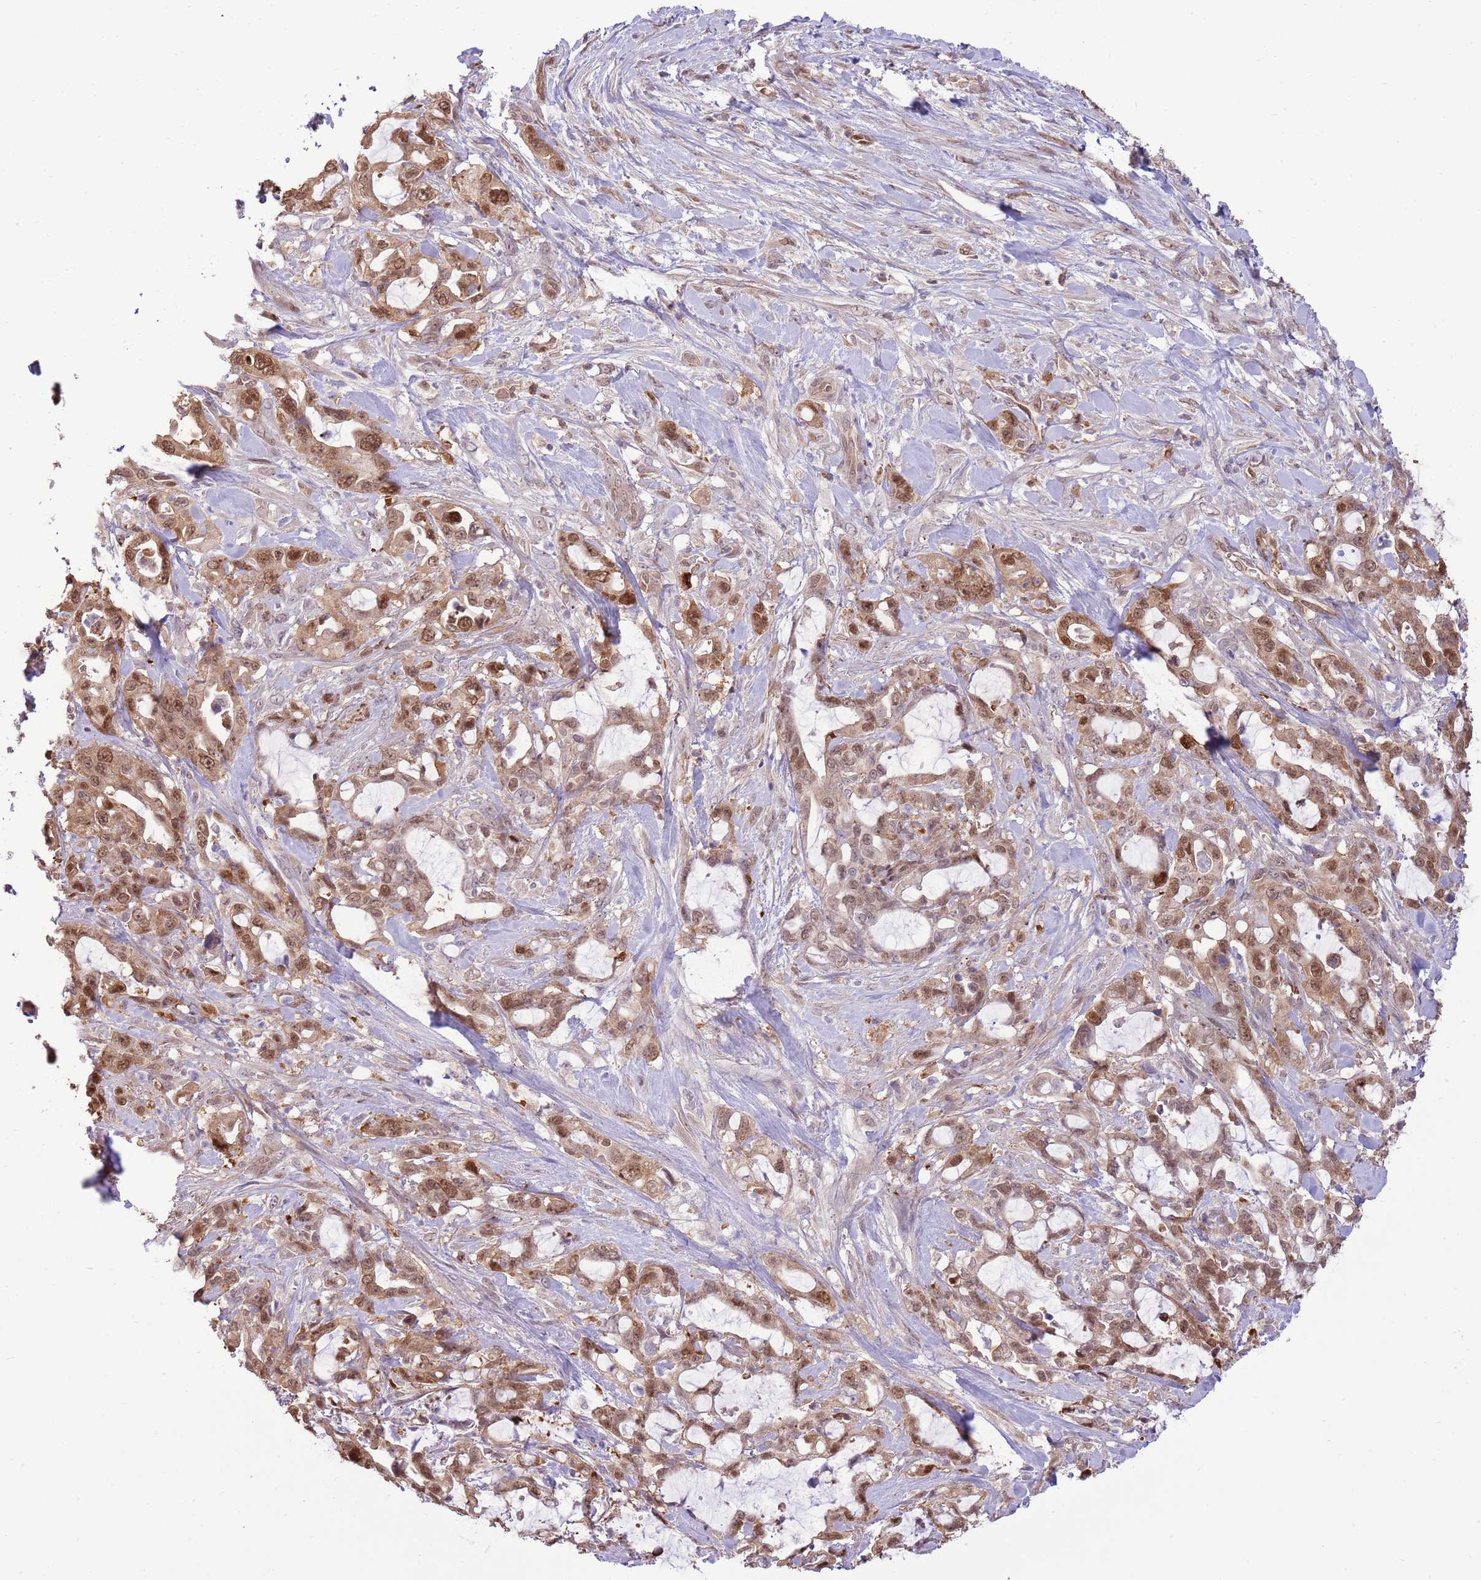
{"staining": {"intensity": "moderate", "quantity": ">75%", "location": "nuclear"}, "tissue": "pancreatic cancer", "cell_type": "Tumor cells", "image_type": "cancer", "snomed": [{"axis": "morphology", "description": "Adenocarcinoma, NOS"}, {"axis": "topography", "description": "Pancreas"}], "caption": "Moderate nuclear expression is present in approximately >75% of tumor cells in pancreatic cancer (adenocarcinoma). (DAB (3,3'-diaminobenzidine) IHC, brown staining for protein, blue staining for nuclei).", "gene": "NSFL1C", "patient": {"sex": "female", "age": 61}}